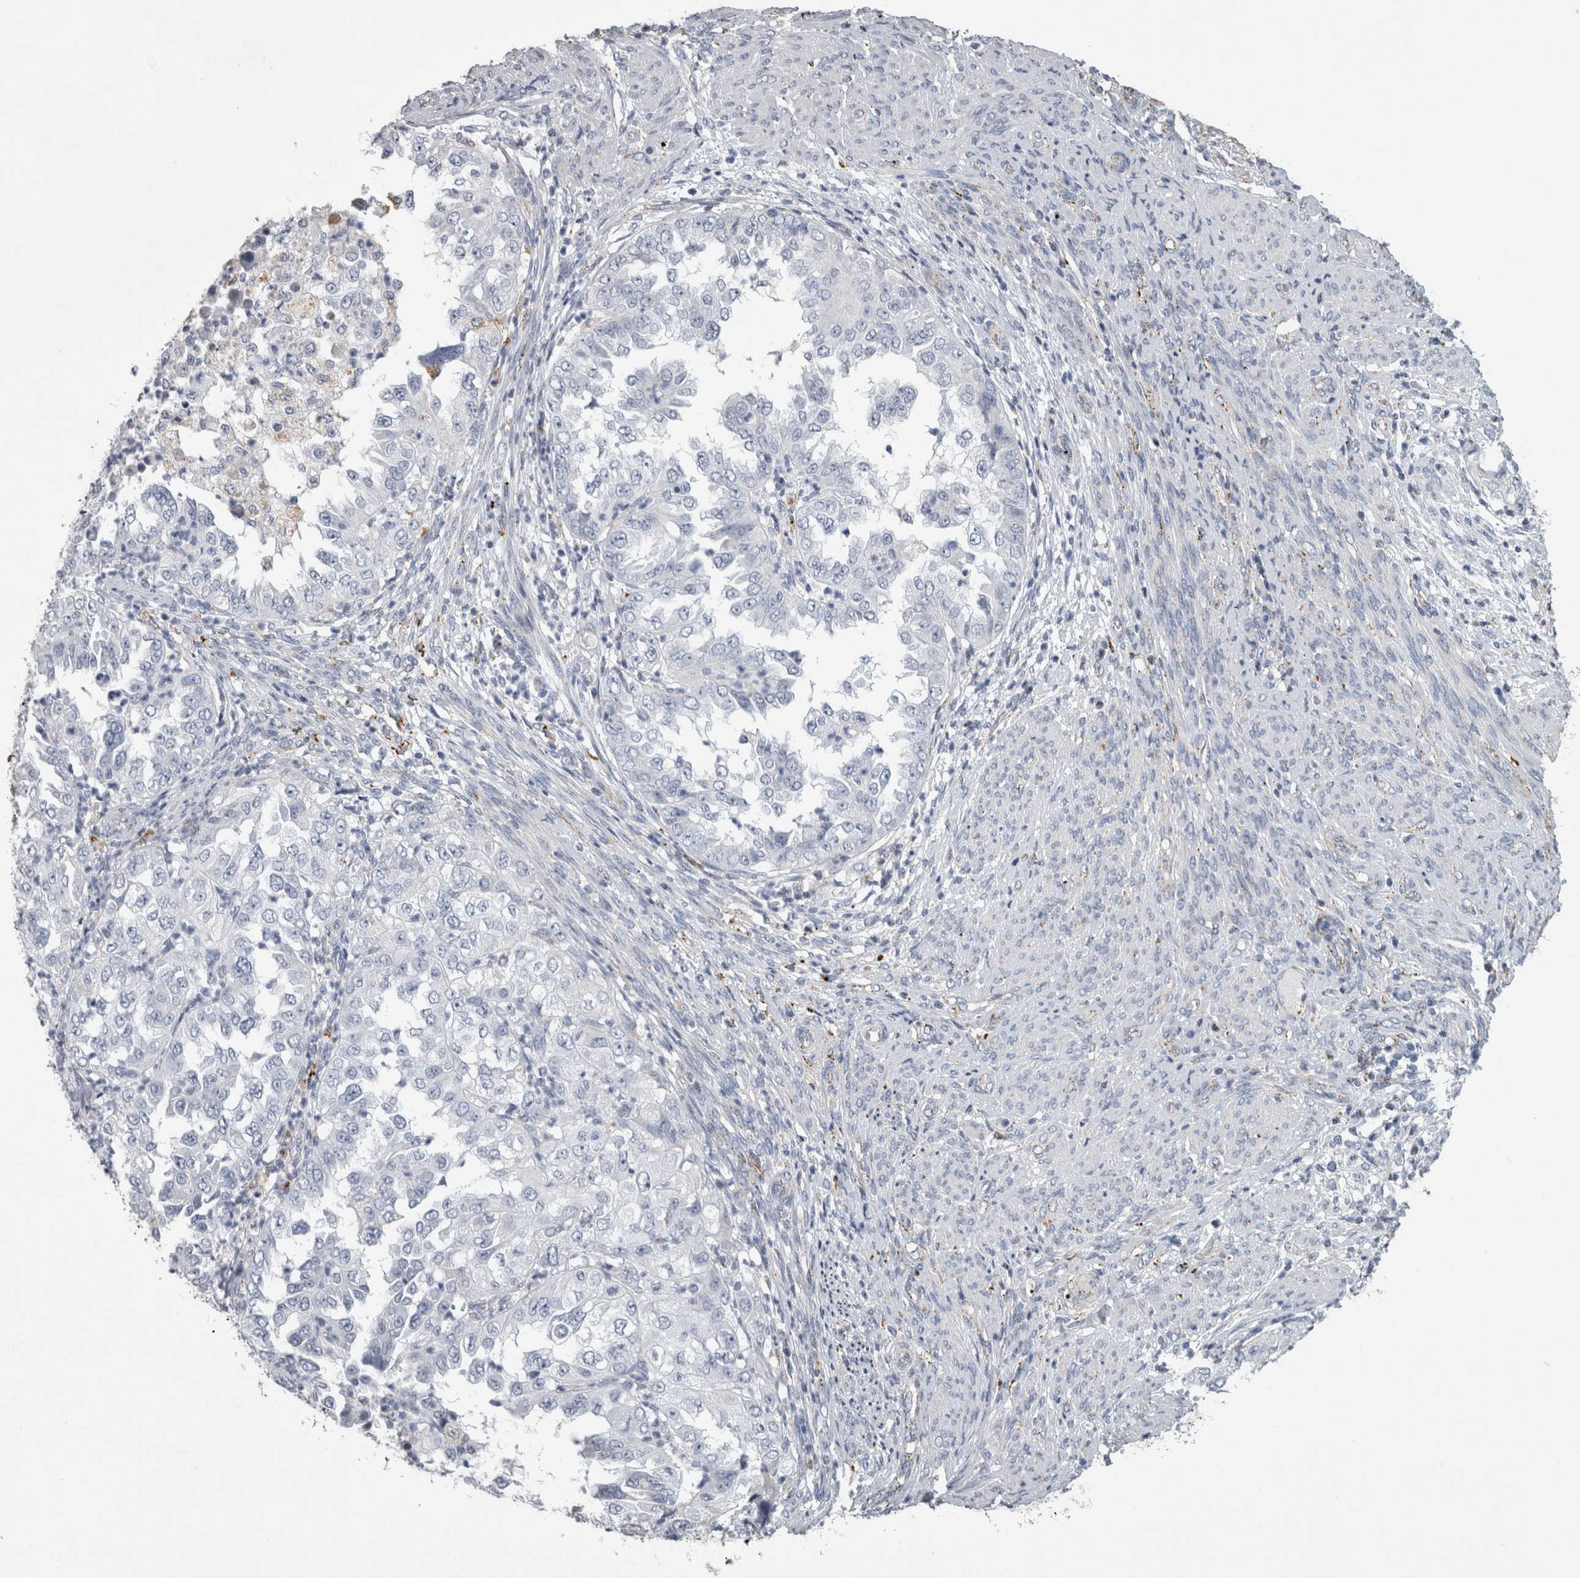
{"staining": {"intensity": "negative", "quantity": "none", "location": "none"}, "tissue": "endometrial cancer", "cell_type": "Tumor cells", "image_type": "cancer", "snomed": [{"axis": "morphology", "description": "Adenocarcinoma, NOS"}, {"axis": "topography", "description": "Endometrium"}], "caption": "Immunohistochemistry of endometrial adenocarcinoma shows no expression in tumor cells. The staining is performed using DAB (3,3'-diaminobenzidine) brown chromogen with nuclei counter-stained in using hematoxylin.", "gene": "DPP7", "patient": {"sex": "female", "age": 85}}